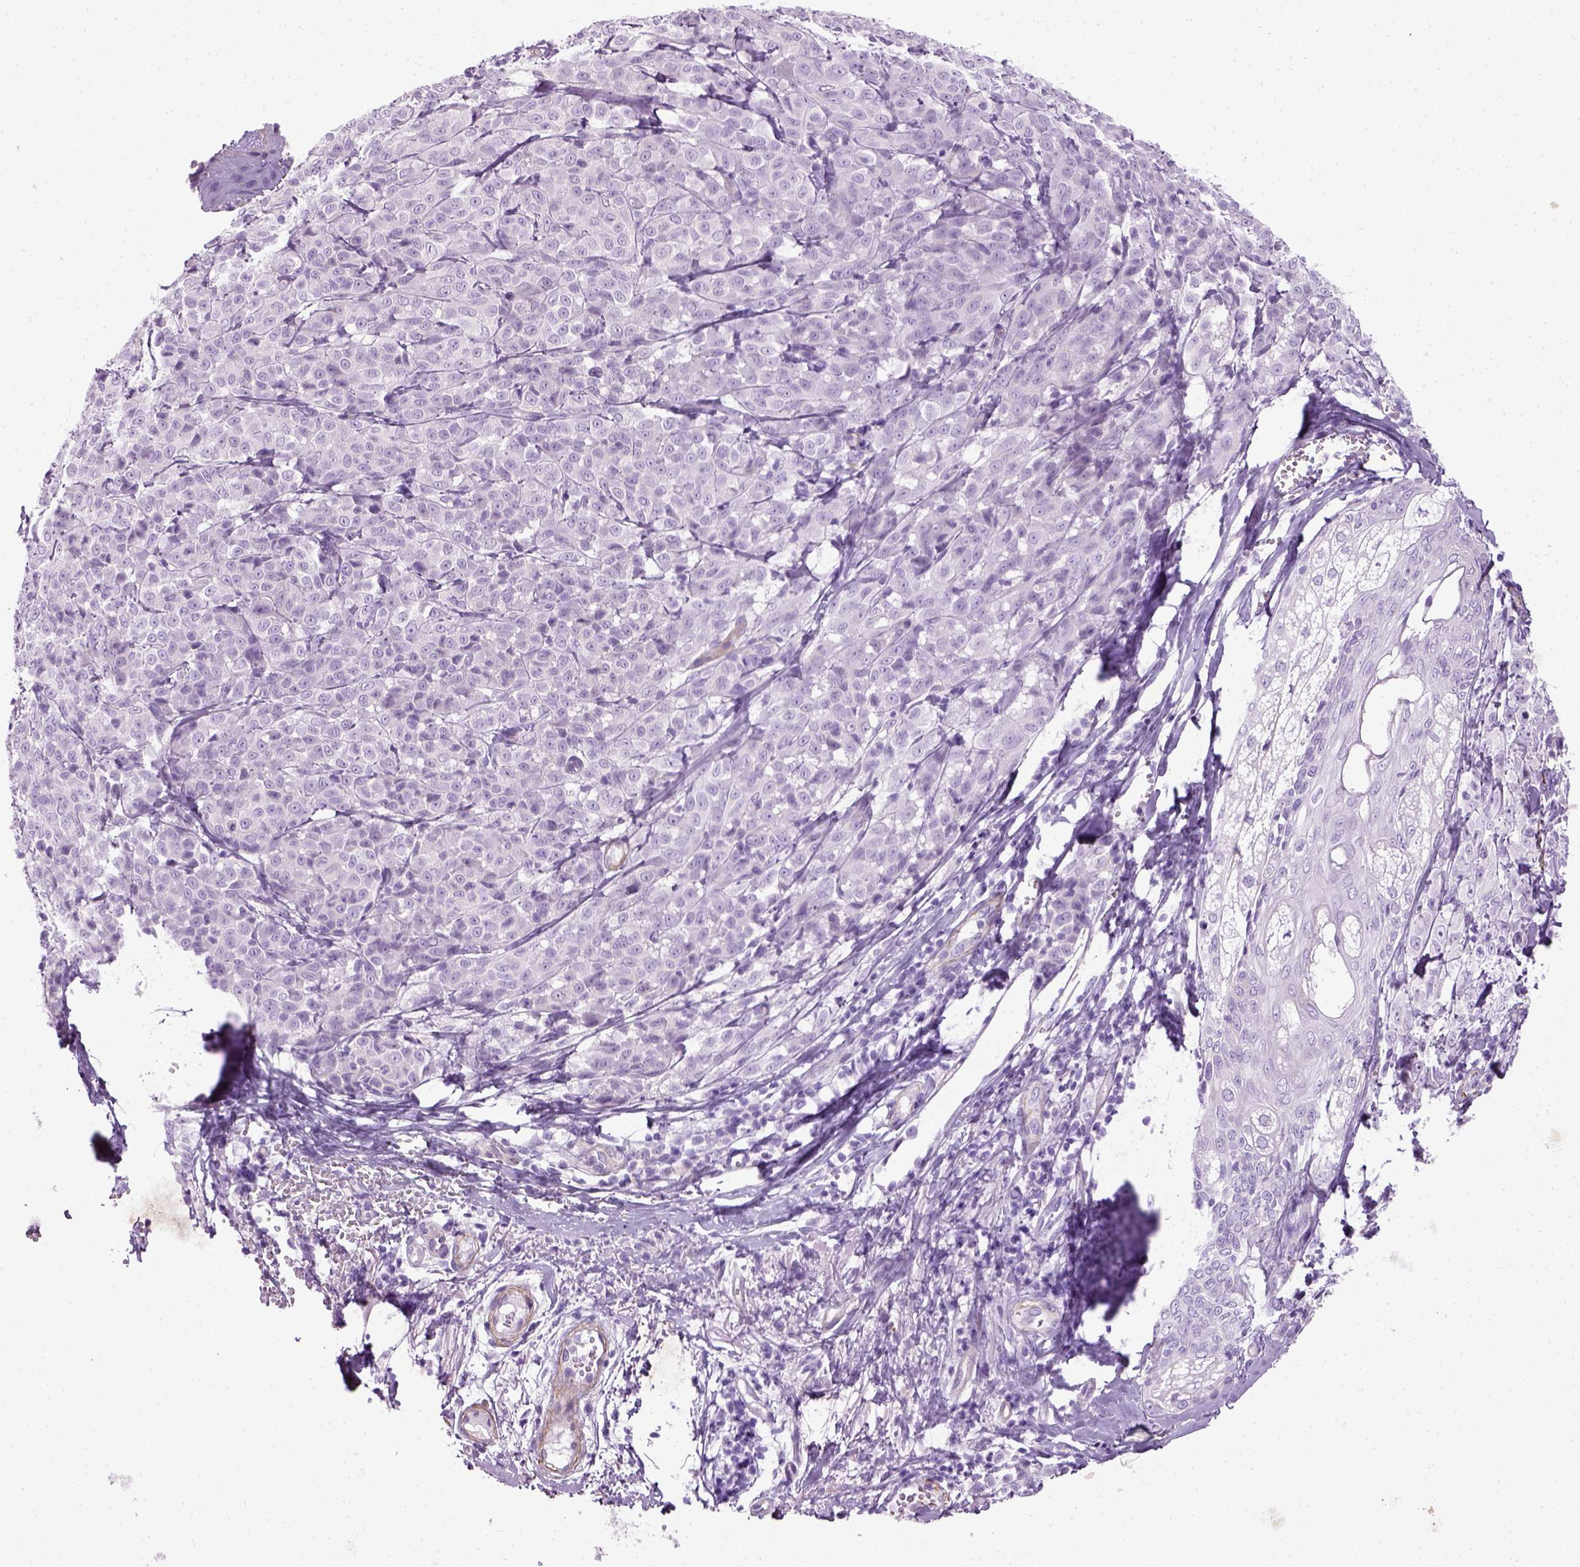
{"staining": {"intensity": "negative", "quantity": "none", "location": "none"}, "tissue": "melanoma", "cell_type": "Tumor cells", "image_type": "cancer", "snomed": [{"axis": "morphology", "description": "Malignant melanoma, NOS"}, {"axis": "topography", "description": "Skin"}], "caption": "The IHC histopathology image has no significant staining in tumor cells of melanoma tissue.", "gene": "FAM161A", "patient": {"sex": "male", "age": 89}}